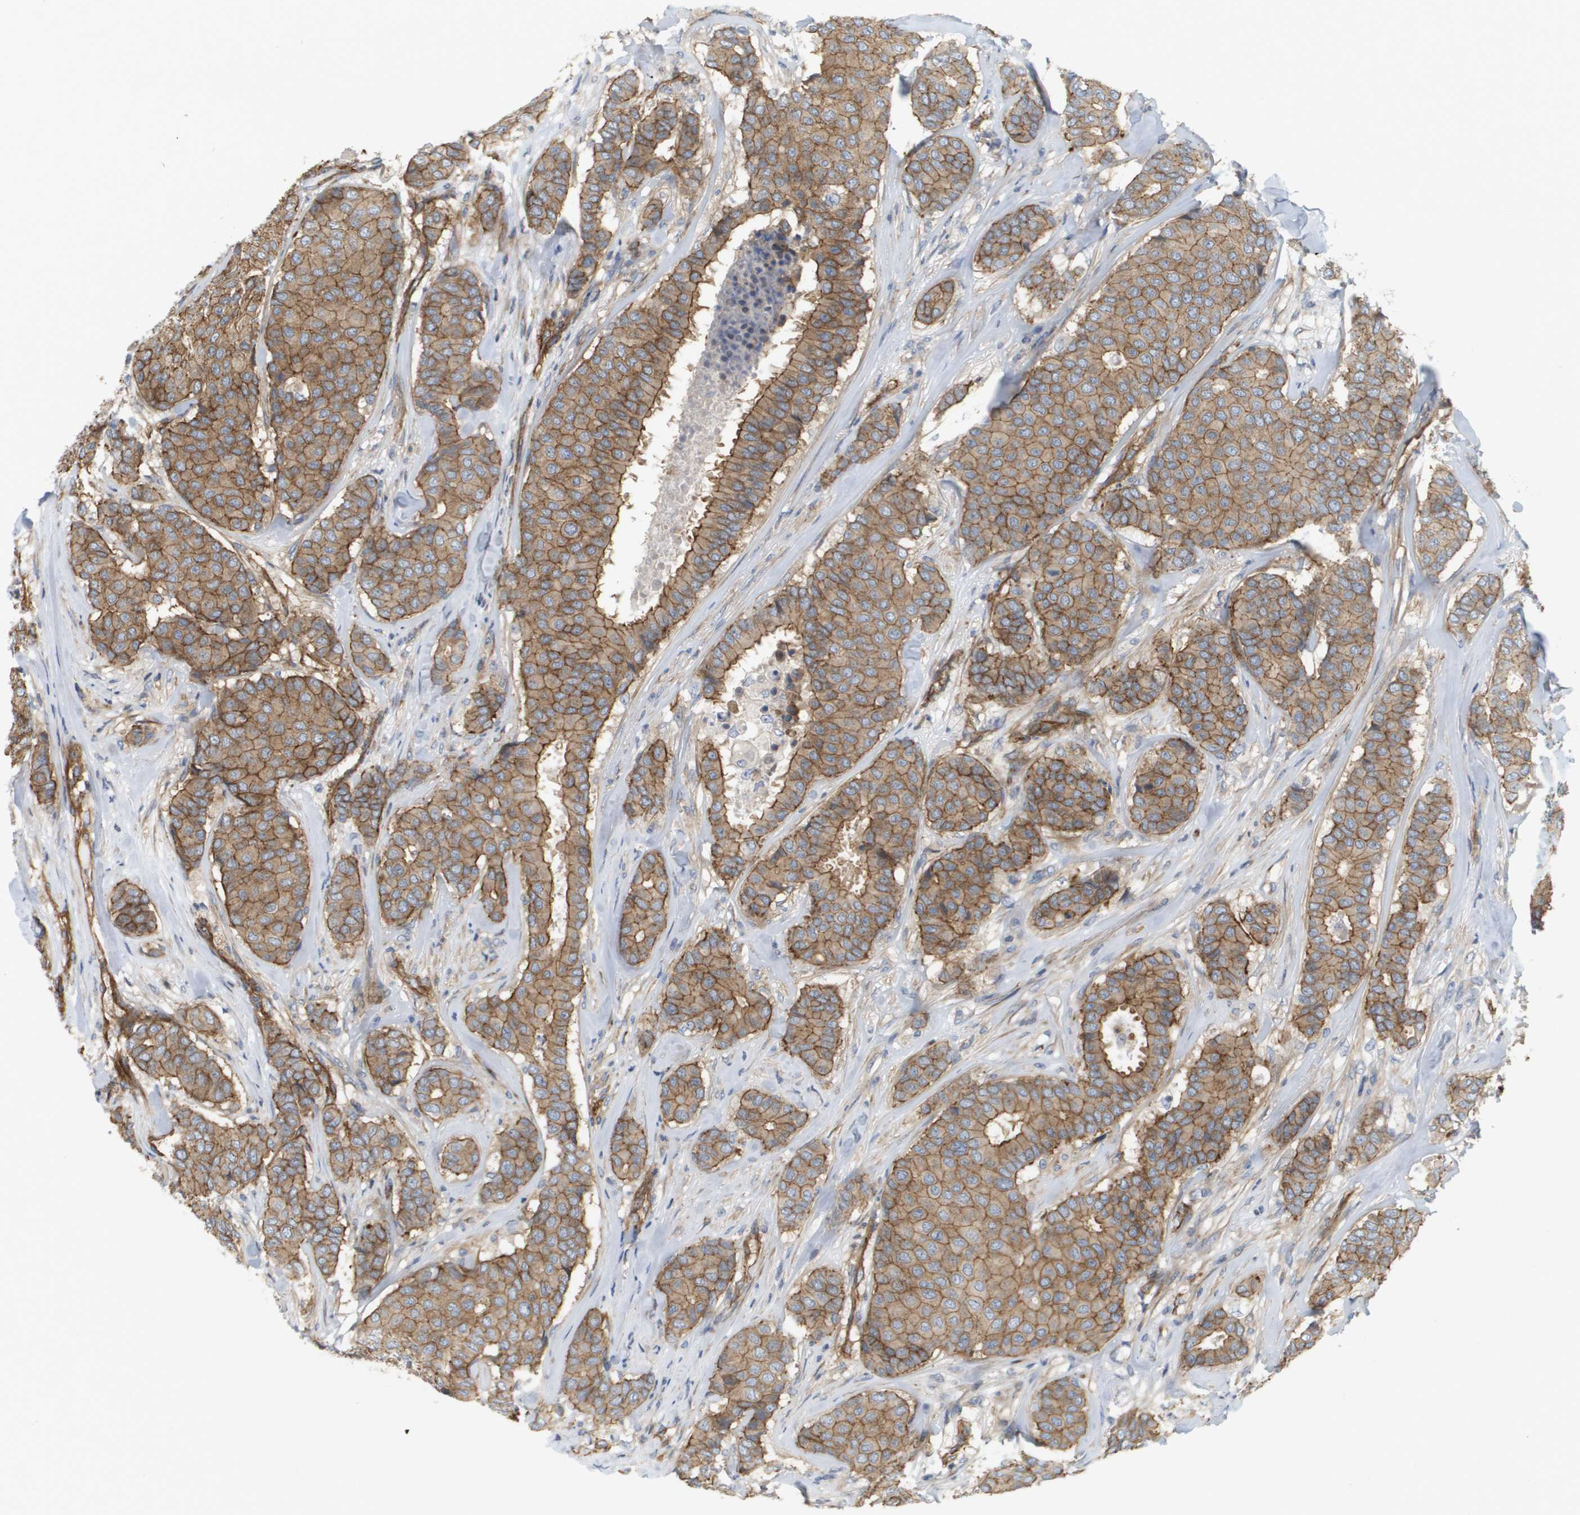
{"staining": {"intensity": "moderate", "quantity": ">75%", "location": "cytoplasmic/membranous"}, "tissue": "breast cancer", "cell_type": "Tumor cells", "image_type": "cancer", "snomed": [{"axis": "morphology", "description": "Duct carcinoma"}, {"axis": "topography", "description": "Breast"}], "caption": "This photomicrograph exhibits immunohistochemistry staining of breast cancer (infiltrating ductal carcinoma), with medium moderate cytoplasmic/membranous staining in approximately >75% of tumor cells.", "gene": "SGMS2", "patient": {"sex": "female", "age": 75}}